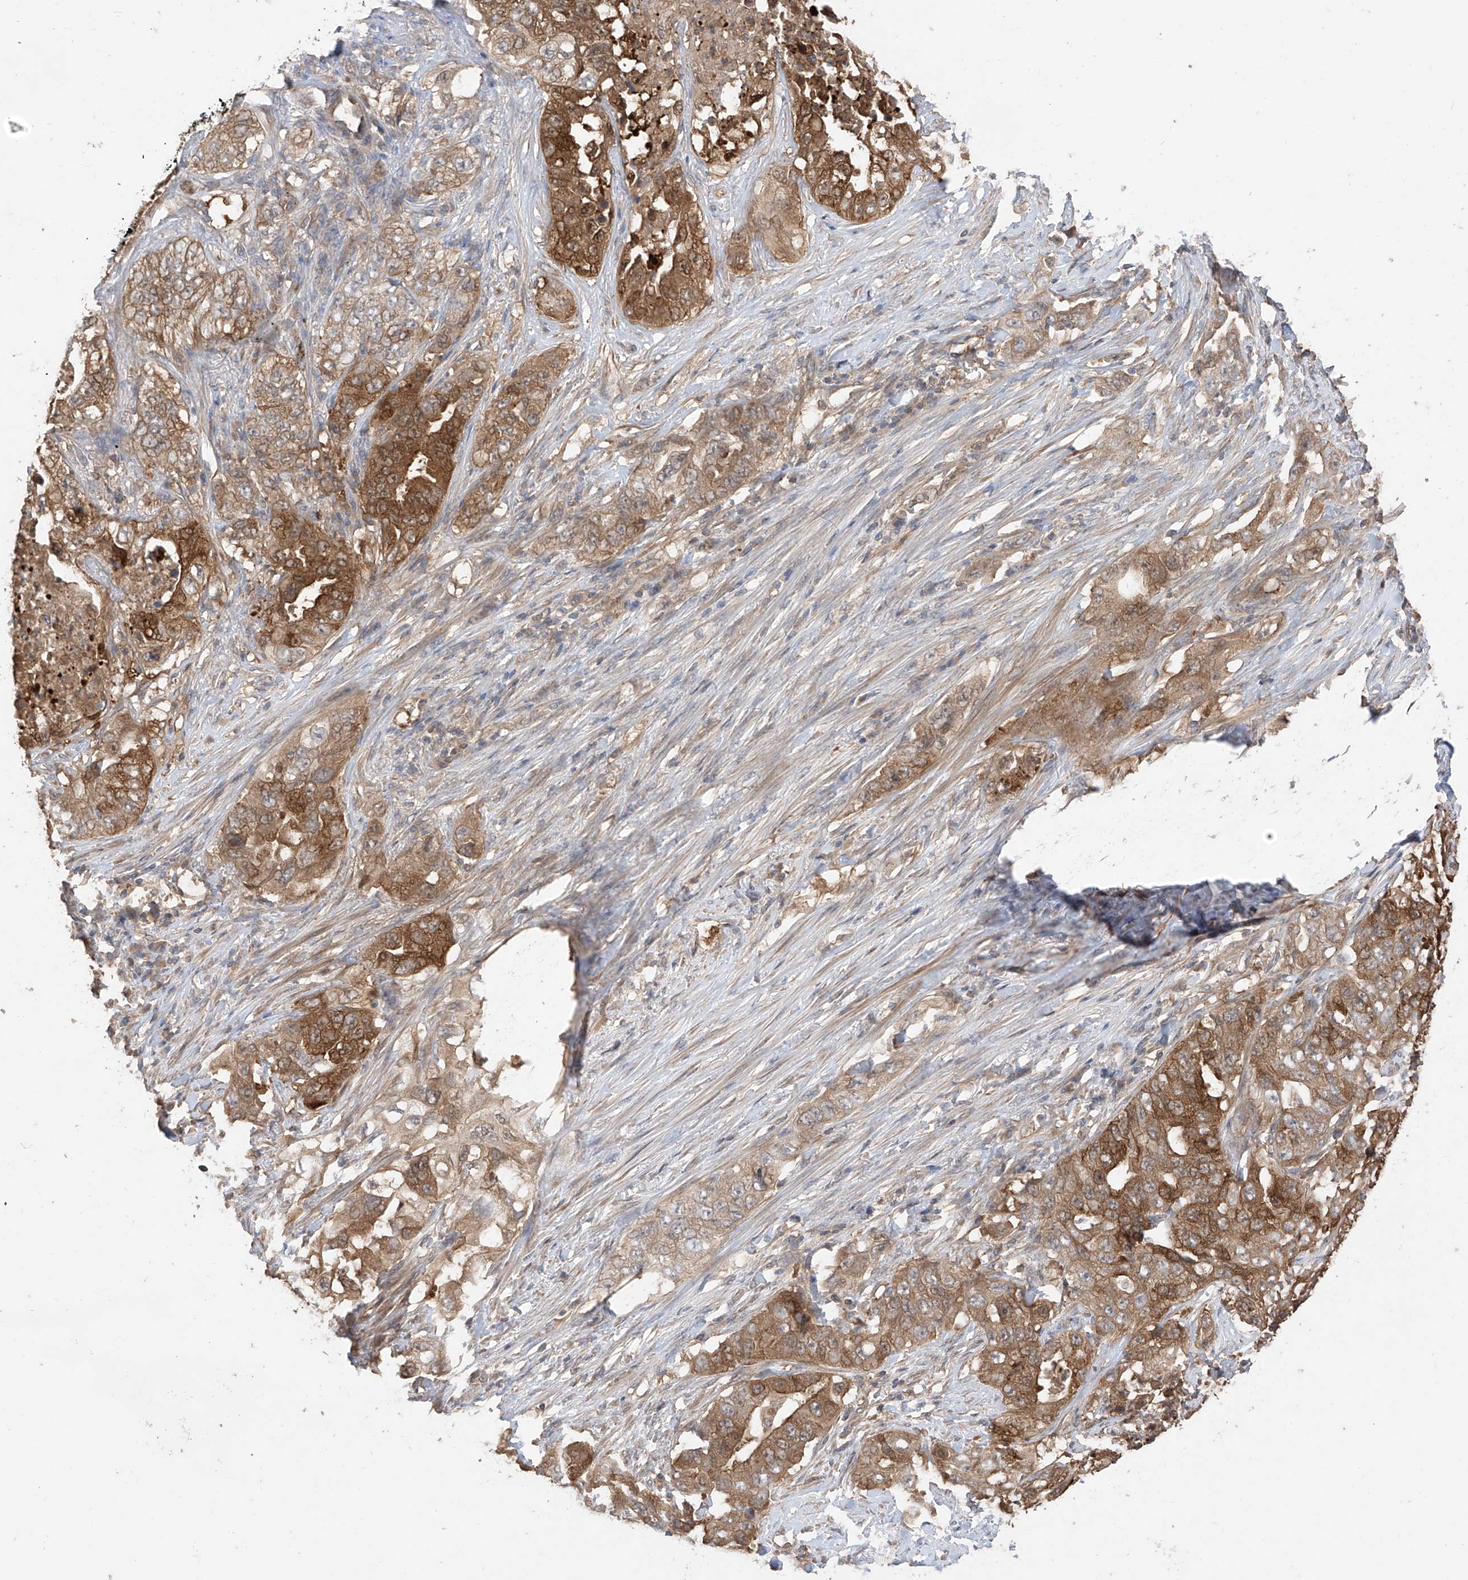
{"staining": {"intensity": "moderate", "quantity": ">75%", "location": "cytoplasmic/membranous"}, "tissue": "lung cancer", "cell_type": "Tumor cells", "image_type": "cancer", "snomed": [{"axis": "morphology", "description": "Adenocarcinoma, NOS"}, {"axis": "topography", "description": "Lung"}], "caption": "Immunohistochemistry (DAB) staining of lung cancer shows moderate cytoplasmic/membranous protein positivity in approximately >75% of tumor cells. (DAB (3,3'-diaminobenzidine) IHC with brightfield microscopy, high magnification).", "gene": "CACNA2D4", "patient": {"sex": "female", "age": 51}}